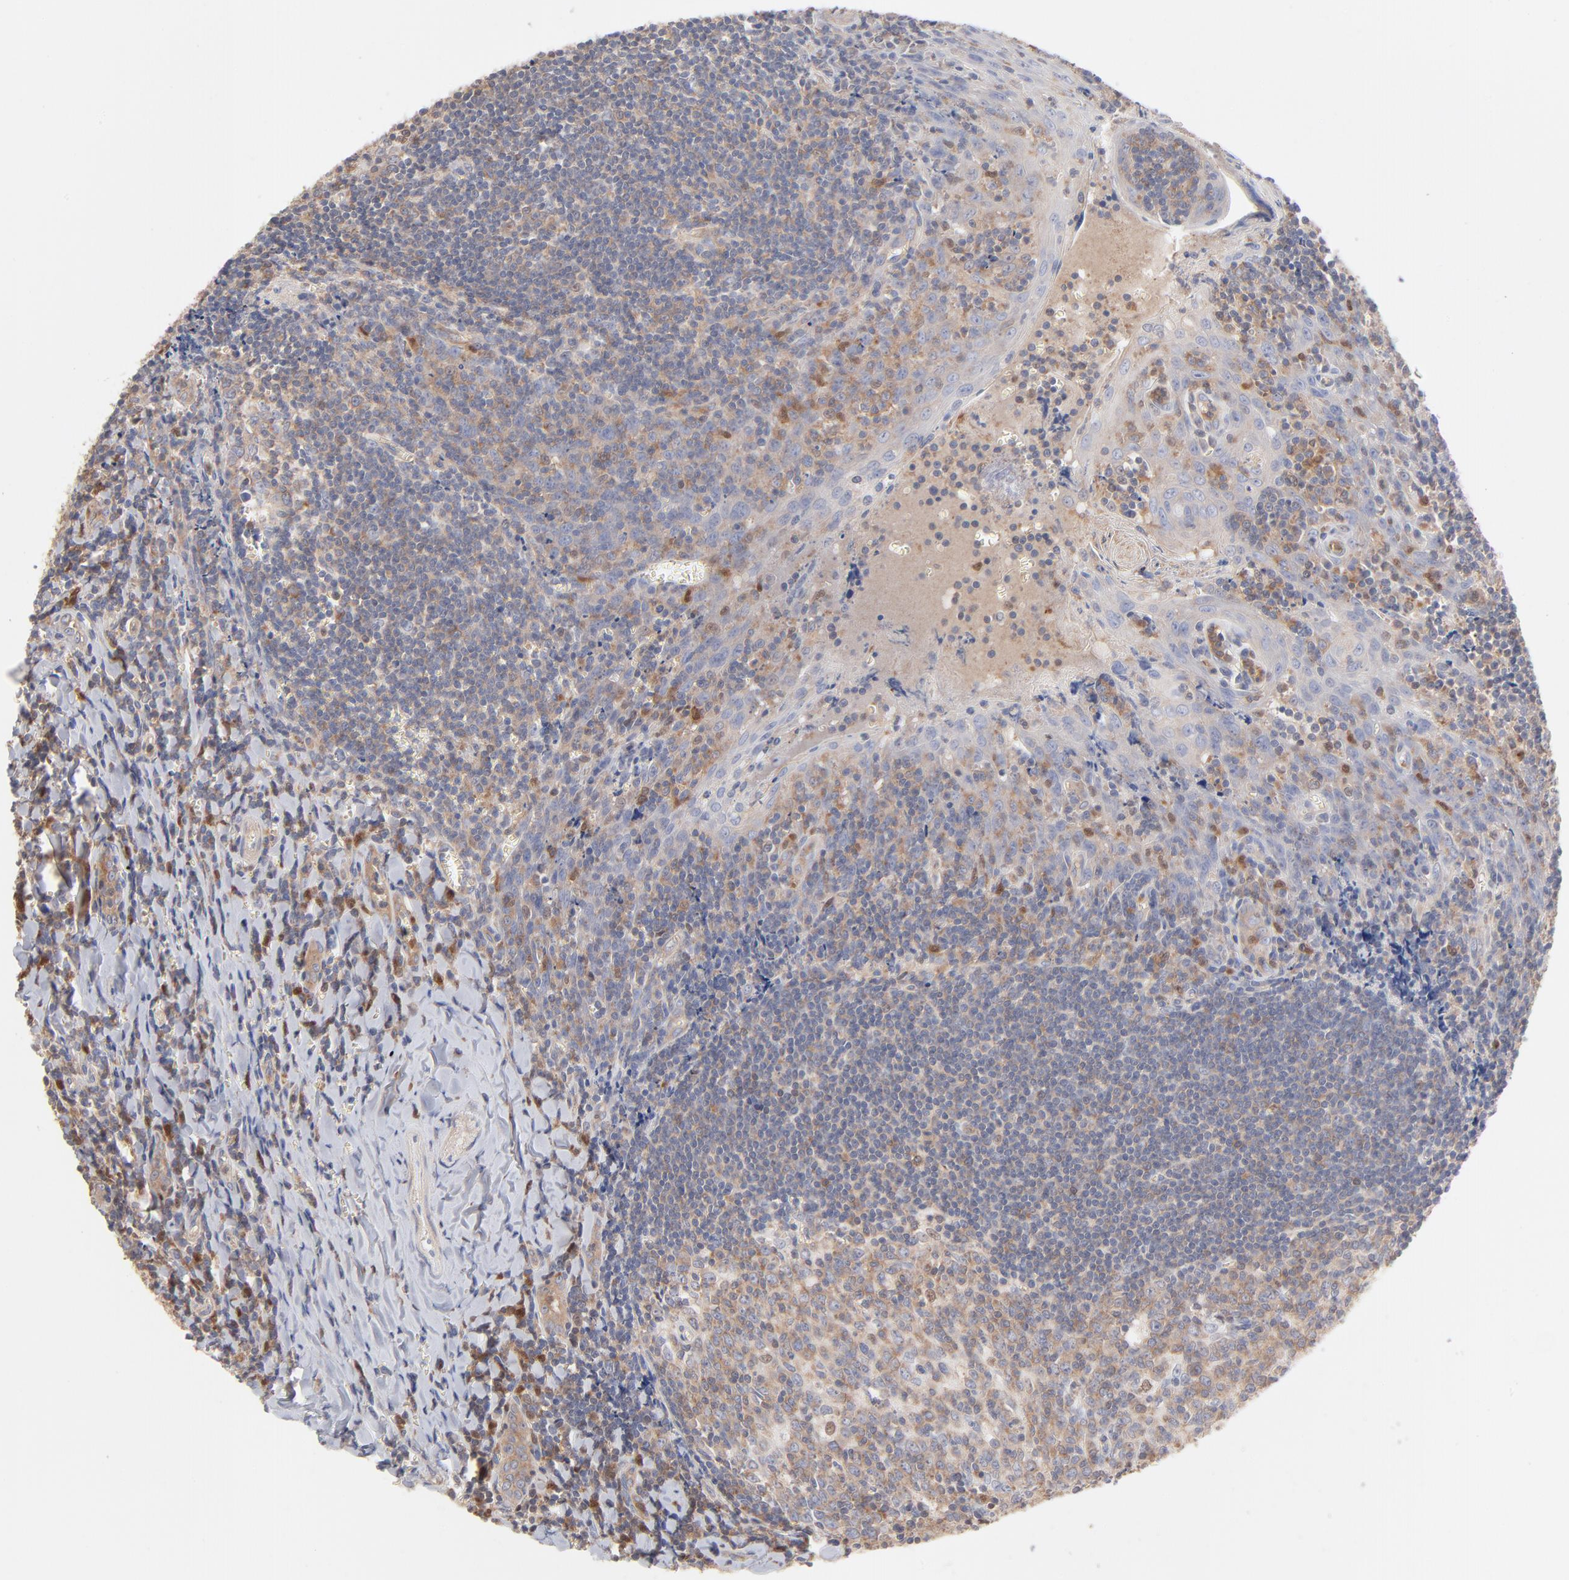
{"staining": {"intensity": "weak", "quantity": "25%-75%", "location": "cytoplasmic/membranous"}, "tissue": "tonsil", "cell_type": "Germinal center cells", "image_type": "normal", "snomed": [{"axis": "morphology", "description": "Normal tissue, NOS"}, {"axis": "topography", "description": "Tonsil"}], "caption": "This image displays unremarkable tonsil stained with immunohistochemistry to label a protein in brown. The cytoplasmic/membranous of germinal center cells show weak positivity for the protein. Nuclei are counter-stained blue.", "gene": "ARHGEF6", "patient": {"sex": "male", "age": 20}}